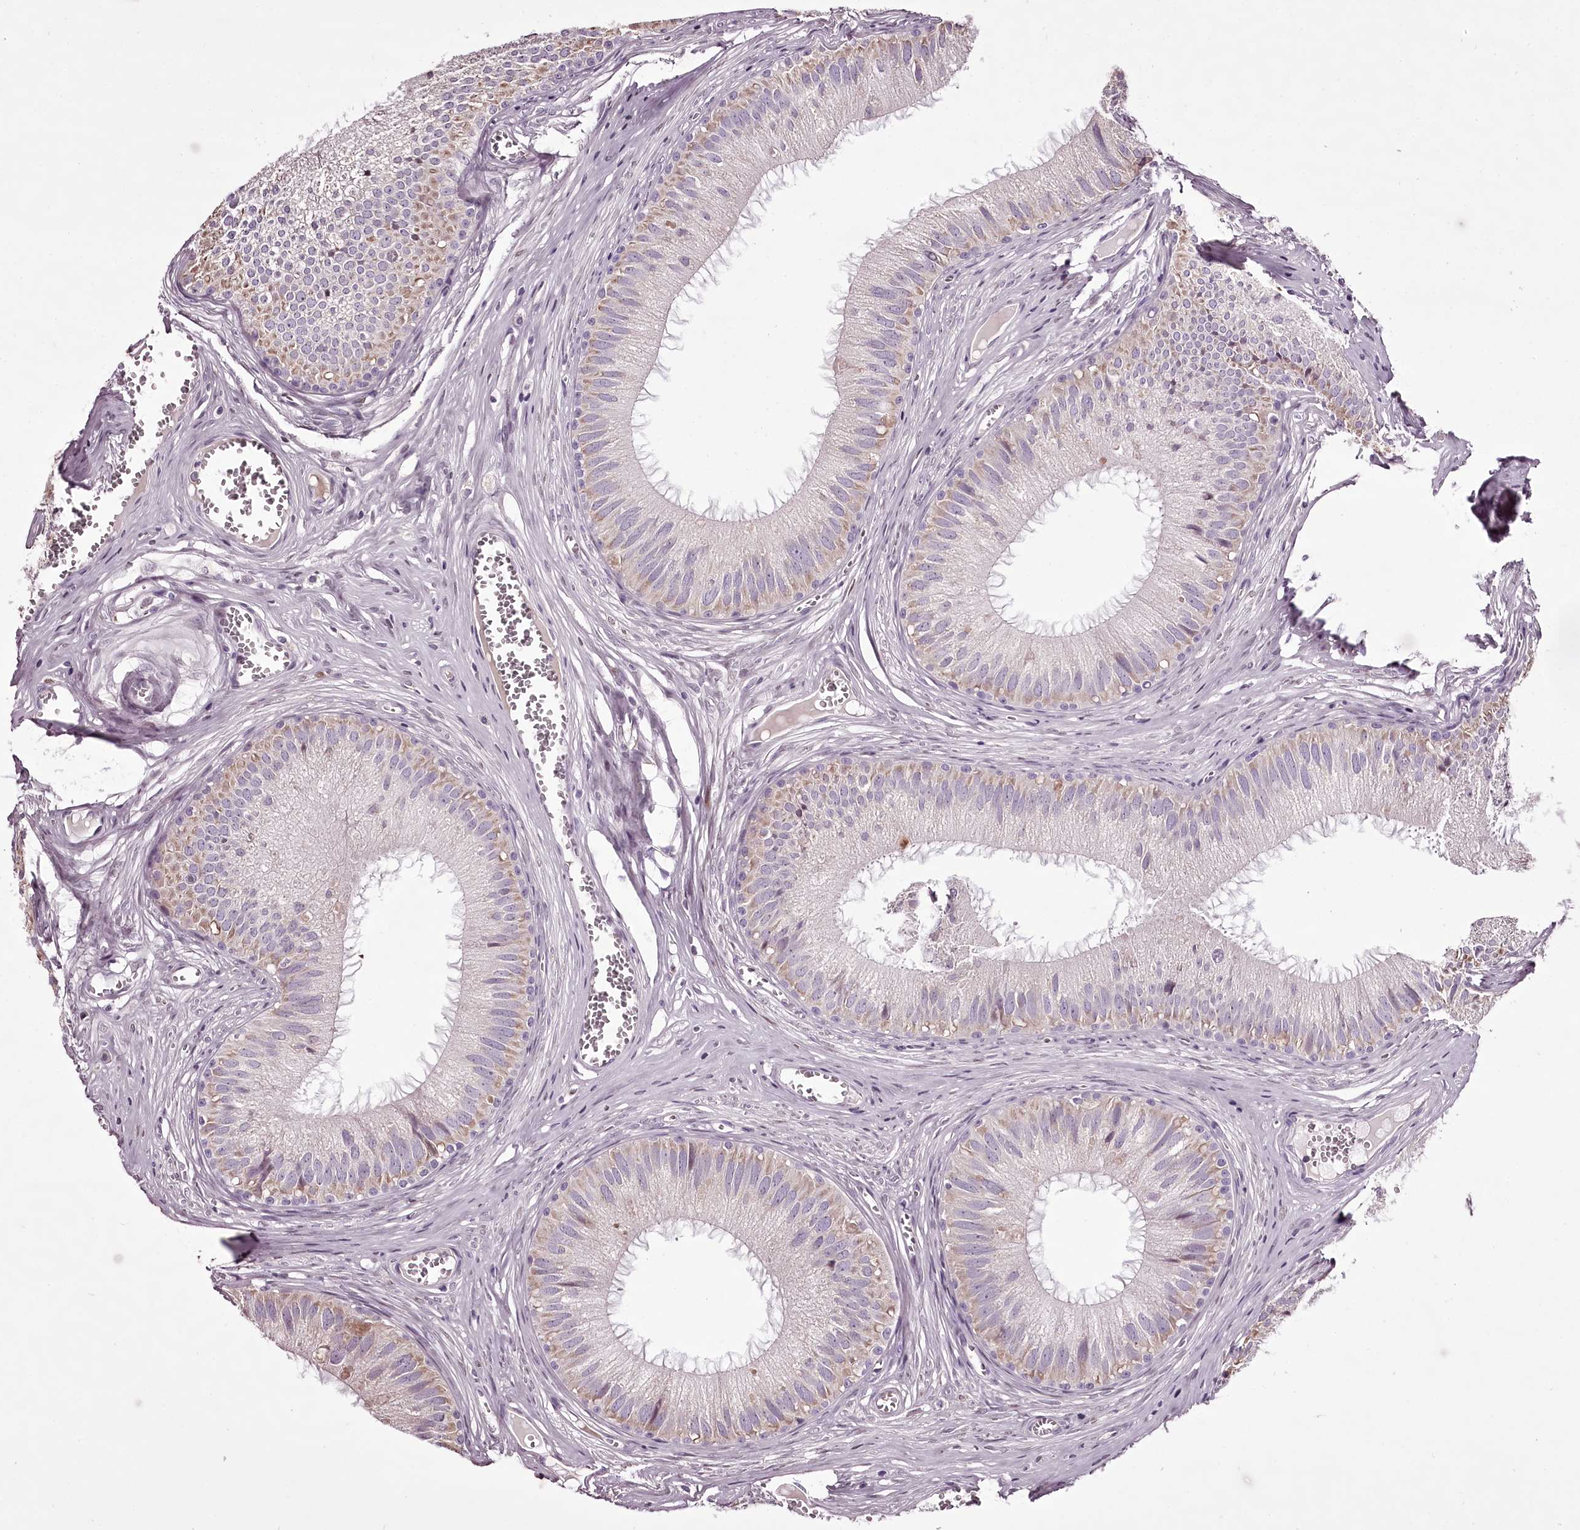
{"staining": {"intensity": "weak", "quantity": "25%-75%", "location": "cytoplasmic/membranous"}, "tissue": "epididymis", "cell_type": "Glandular cells", "image_type": "normal", "snomed": [{"axis": "morphology", "description": "Normal tissue, NOS"}, {"axis": "topography", "description": "Epididymis"}], "caption": "Protein expression analysis of benign epididymis displays weak cytoplasmic/membranous staining in about 25%-75% of glandular cells. (Stains: DAB in brown, nuclei in blue, Microscopy: brightfield microscopy at high magnification).", "gene": "C1orf56", "patient": {"sex": "male", "age": 36}}